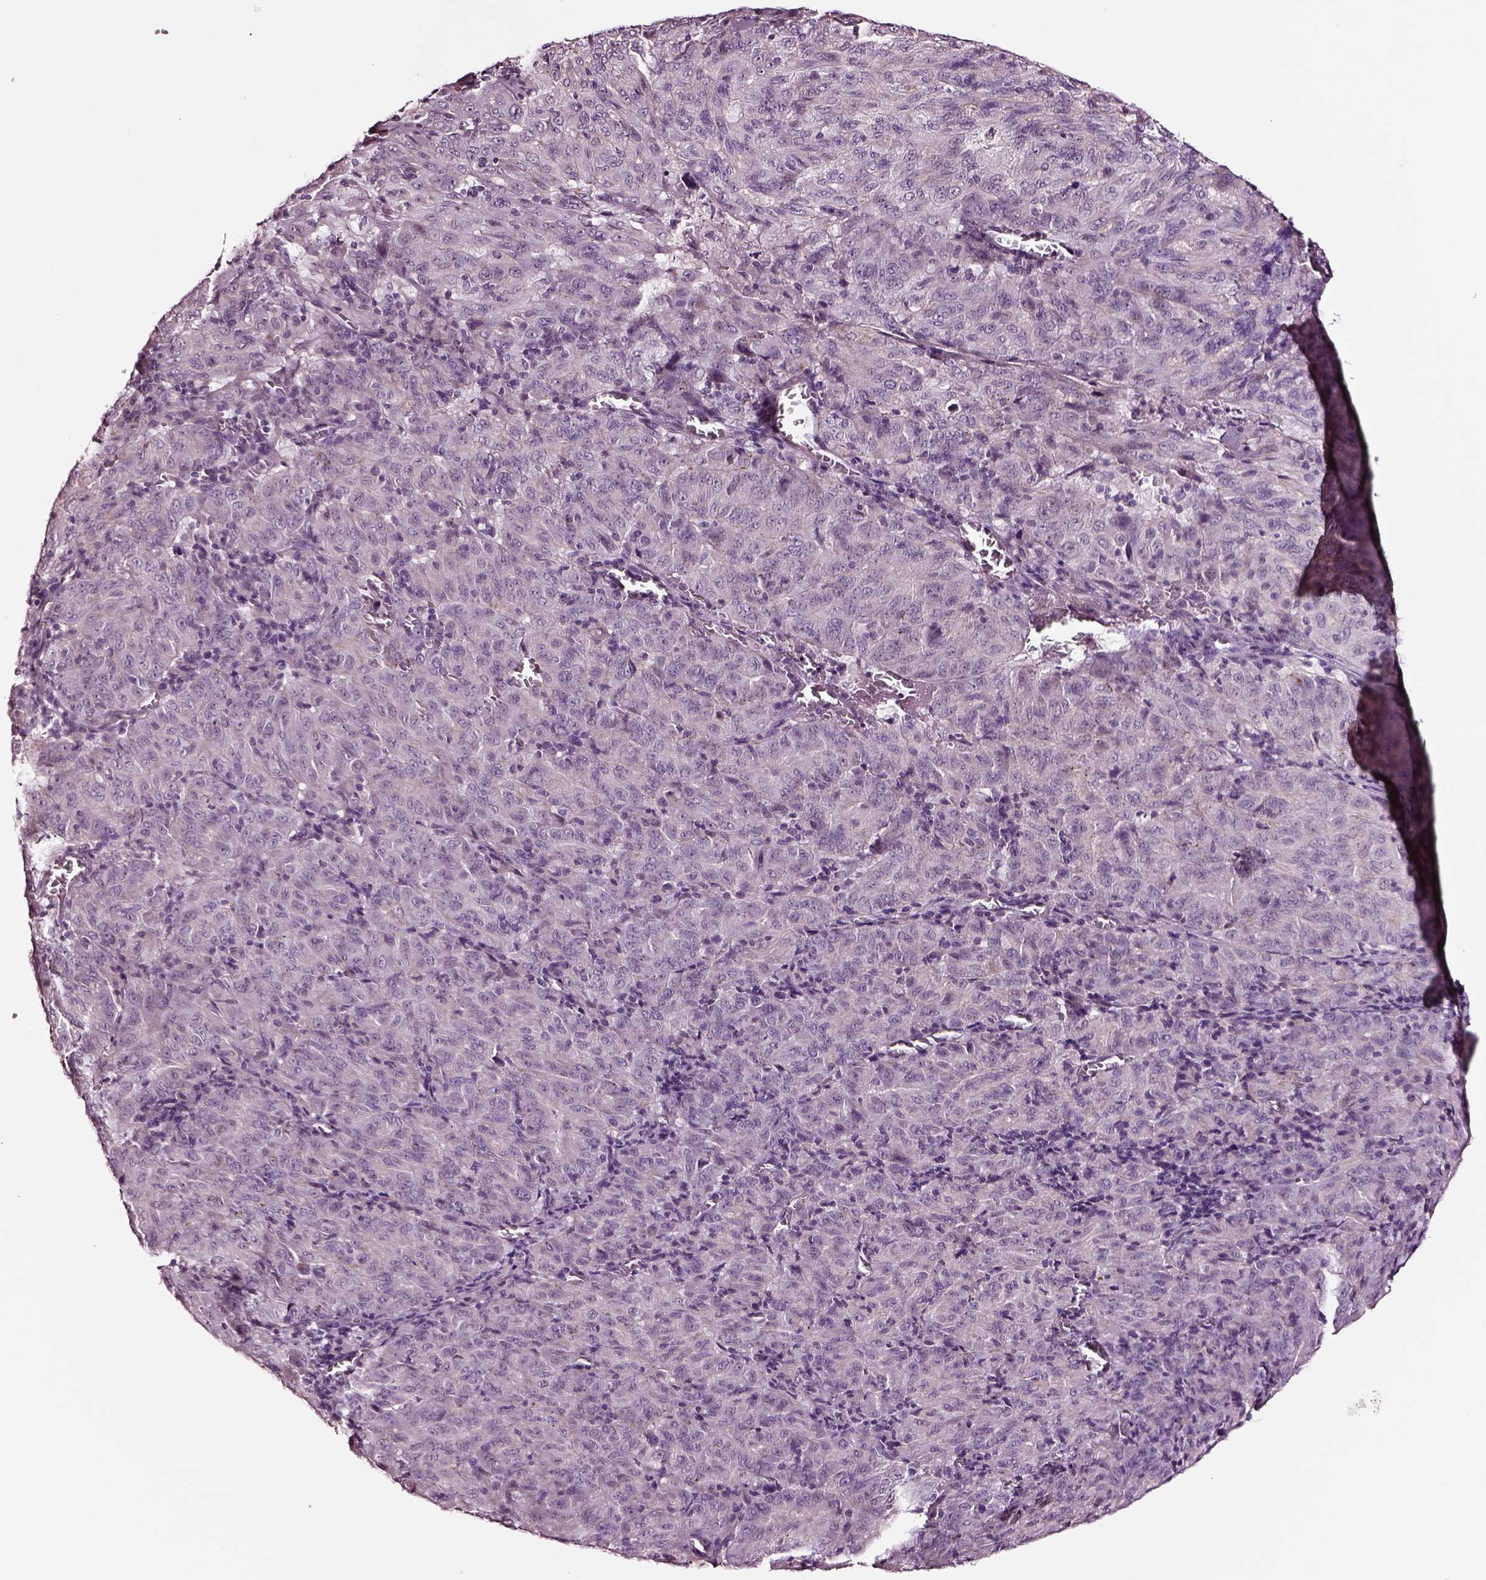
{"staining": {"intensity": "negative", "quantity": "none", "location": "none"}, "tissue": "pancreatic cancer", "cell_type": "Tumor cells", "image_type": "cancer", "snomed": [{"axis": "morphology", "description": "Adenocarcinoma, NOS"}, {"axis": "topography", "description": "Pancreas"}], "caption": "DAB immunohistochemical staining of human pancreatic adenocarcinoma exhibits no significant positivity in tumor cells.", "gene": "SOX10", "patient": {"sex": "male", "age": 63}}